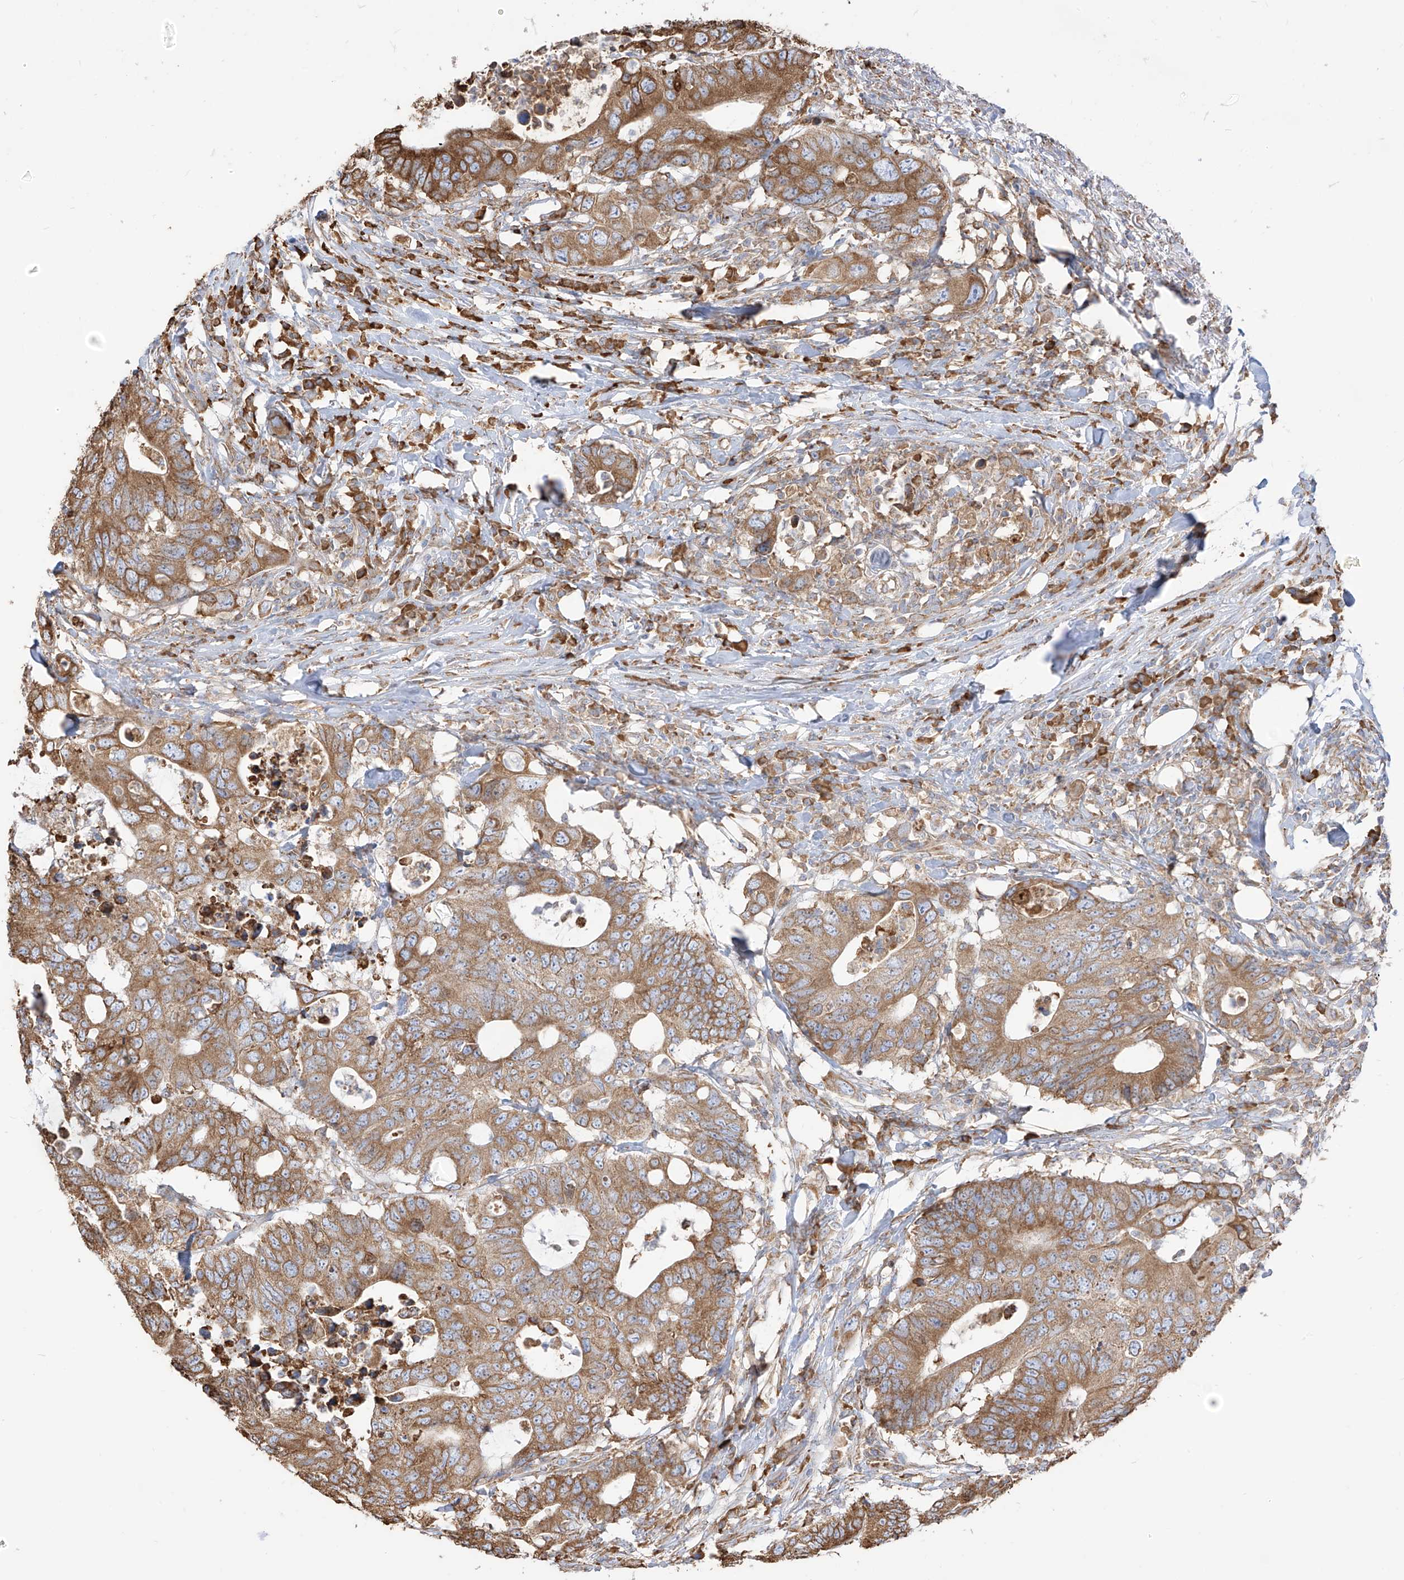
{"staining": {"intensity": "moderate", "quantity": ">75%", "location": "cytoplasmic/membranous"}, "tissue": "colorectal cancer", "cell_type": "Tumor cells", "image_type": "cancer", "snomed": [{"axis": "morphology", "description": "Adenocarcinoma, NOS"}, {"axis": "topography", "description": "Colon"}], "caption": "Moderate cytoplasmic/membranous expression is seen in about >75% of tumor cells in colorectal adenocarcinoma. The staining is performed using DAB brown chromogen to label protein expression. The nuclei are counter-stained blue using hematoxylin.", "gene": "PDIA6", "patient": {"sex": "male", "age": 71}}